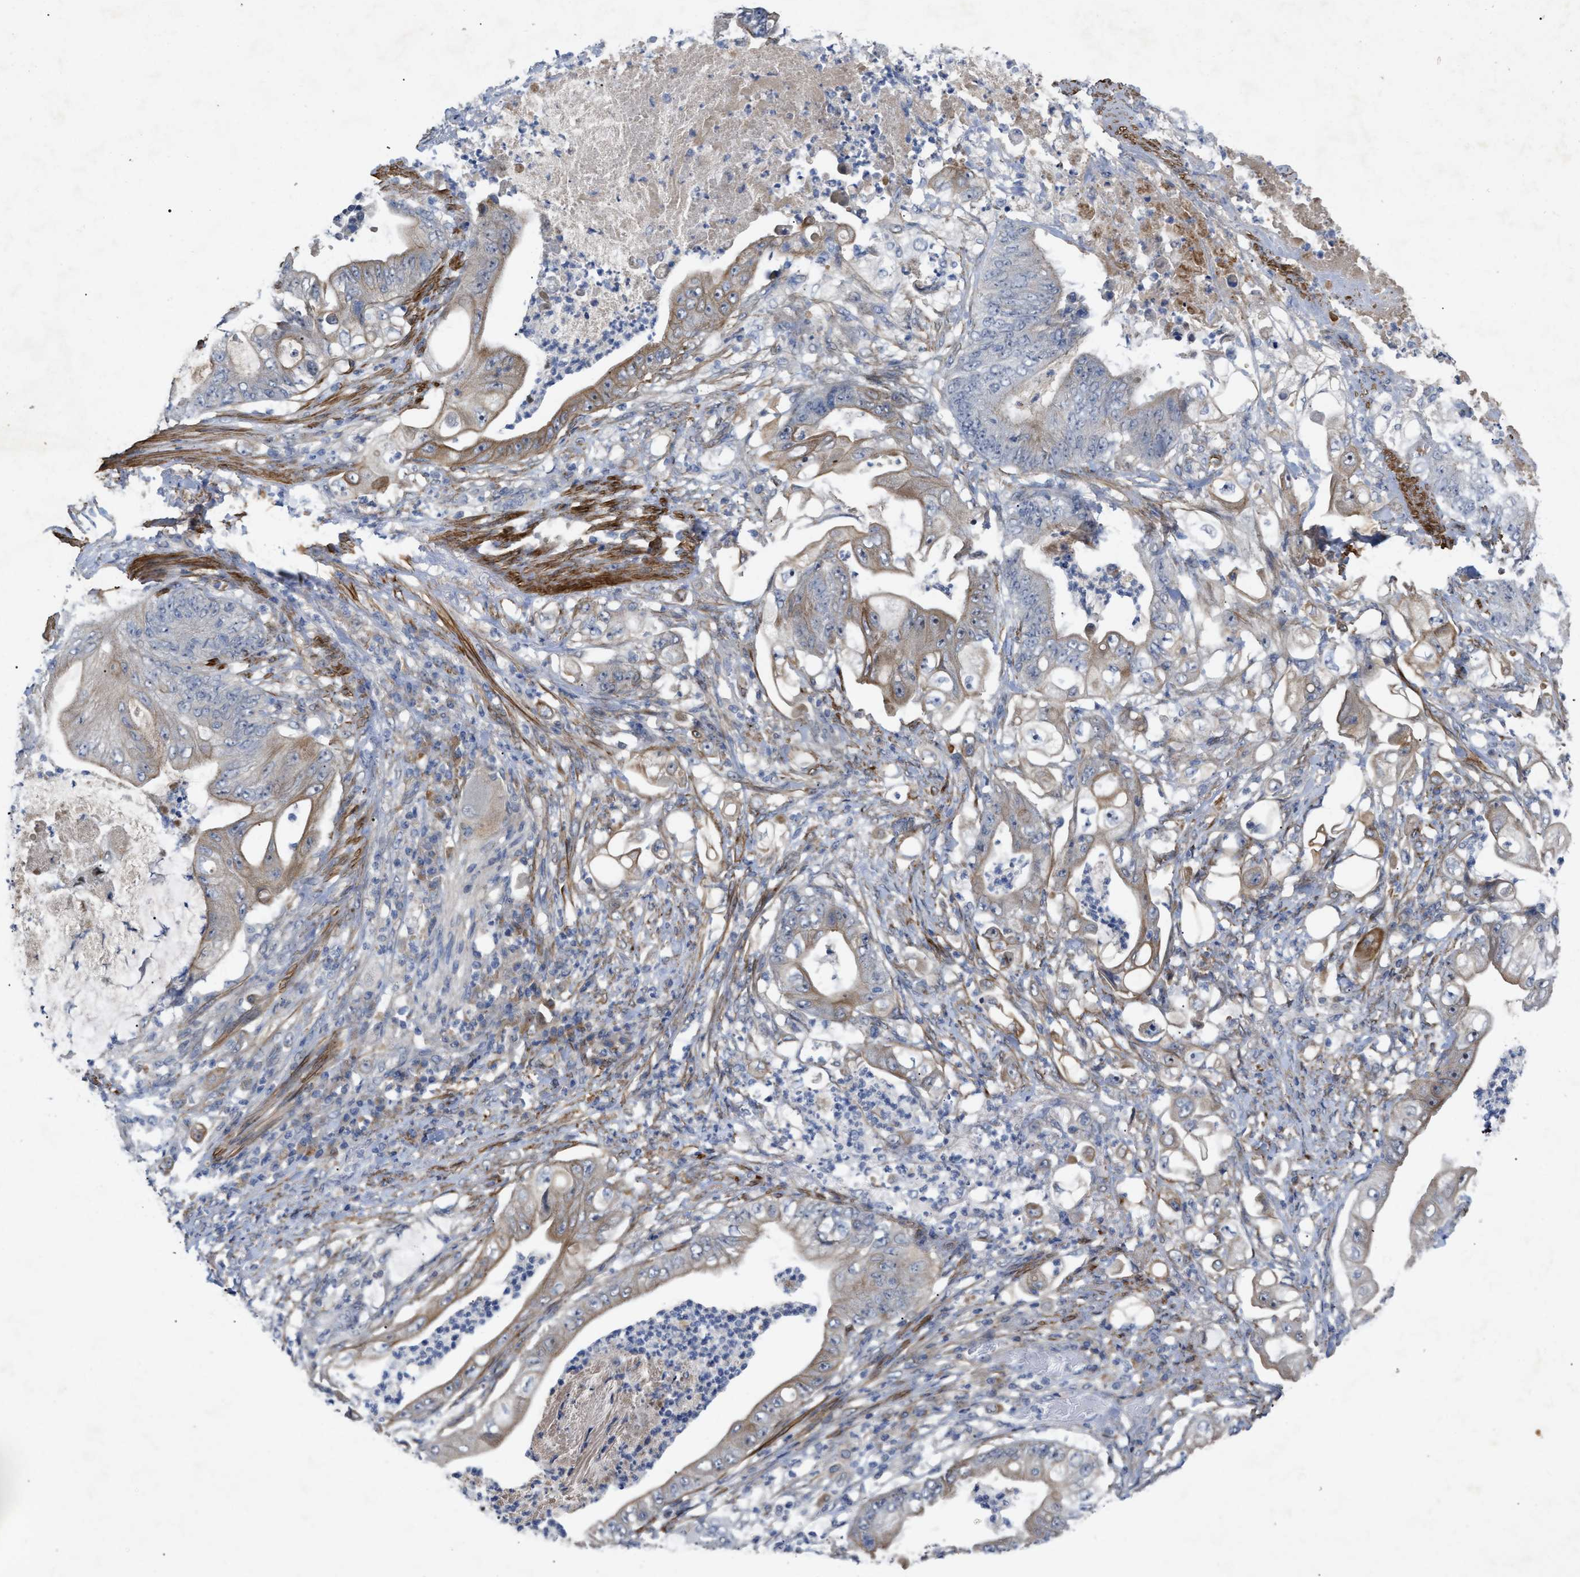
{"staining": {"intensity": "moderate", "quantity": "<25%", "location": "cytoplasmic/membranous"}, "tissue": "stomach cancer", "cell_type": "Tumor cells", "image_type": "cancer", "snomed": [{"axis": "morphology", "description": "Adenocarcinoma, NOS"}, {"axis": "topography", "description": "Stomach"}], "caption": "Moderate cytoplasmic/membranous protein expression is identified in approximately <25% of tumor cells in stomach adenocarcinoma.", "gene": "ST6GALNAC6", "patient": {"sex": "female", "age": 73}}